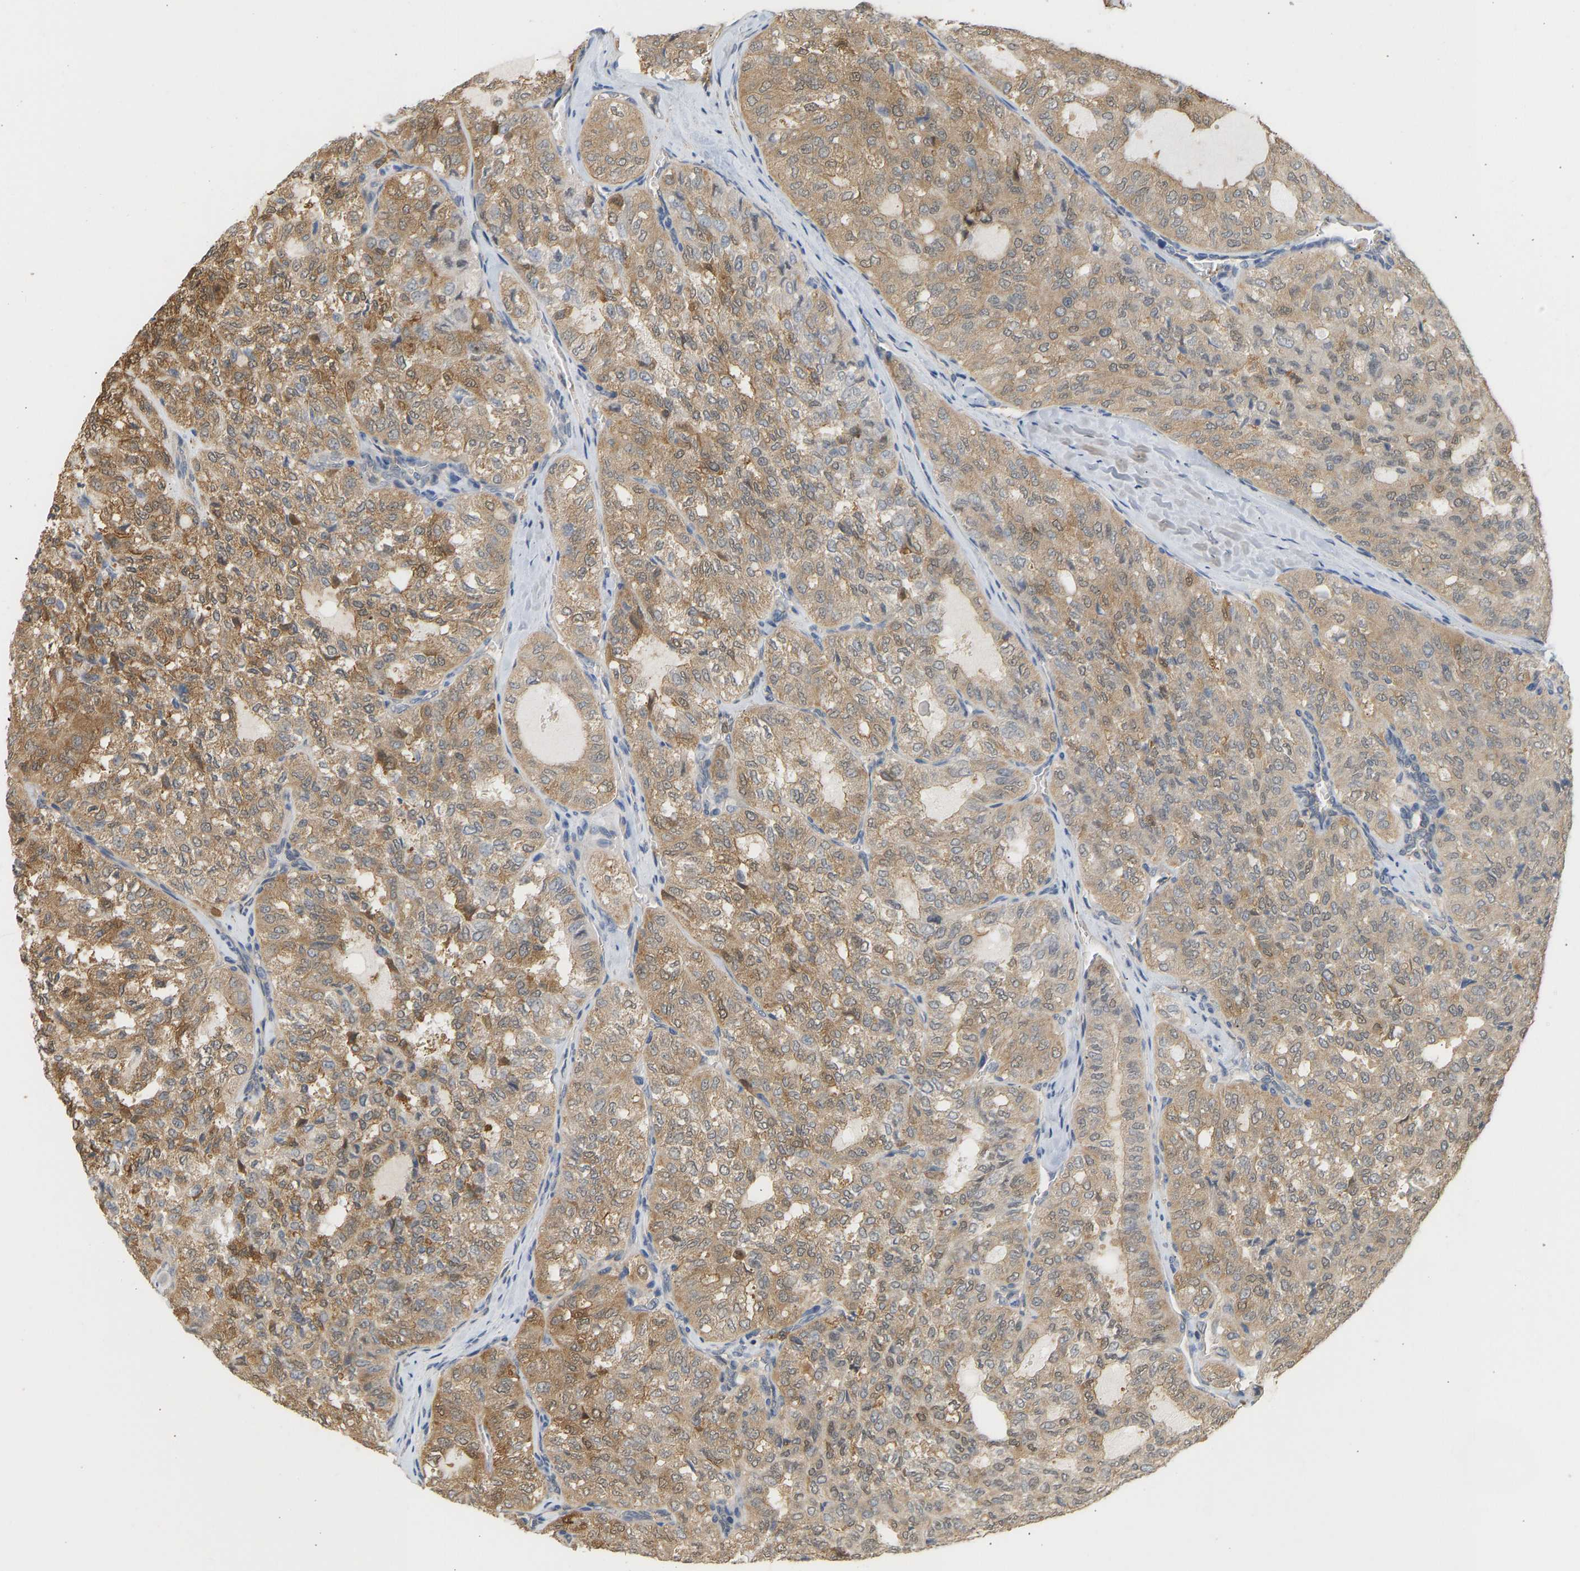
{"staining": {"intensity": "moderate", "quantity": ">75%", "location": "cytoplasmic/membranous"}, "tissue": "thyroid cancer", "cell_type": "Tumor cells", "image_type": "cancer", "snomed": [{"axis": "morphology", "description": "Follicular adenoma carcinoma, NOS"}, {"axis": "topography", "description": "Thyroid gland"}], "caption": "Immunohistochemical staining of follicular adenoma carcinoma (thyroid) exhibits medium levels of moderate cytoplasmic/membranous protein positivity in about >75% of tumor cells.", "gene": "ENO1", "patient": {"sex": "male", "age": 75}}